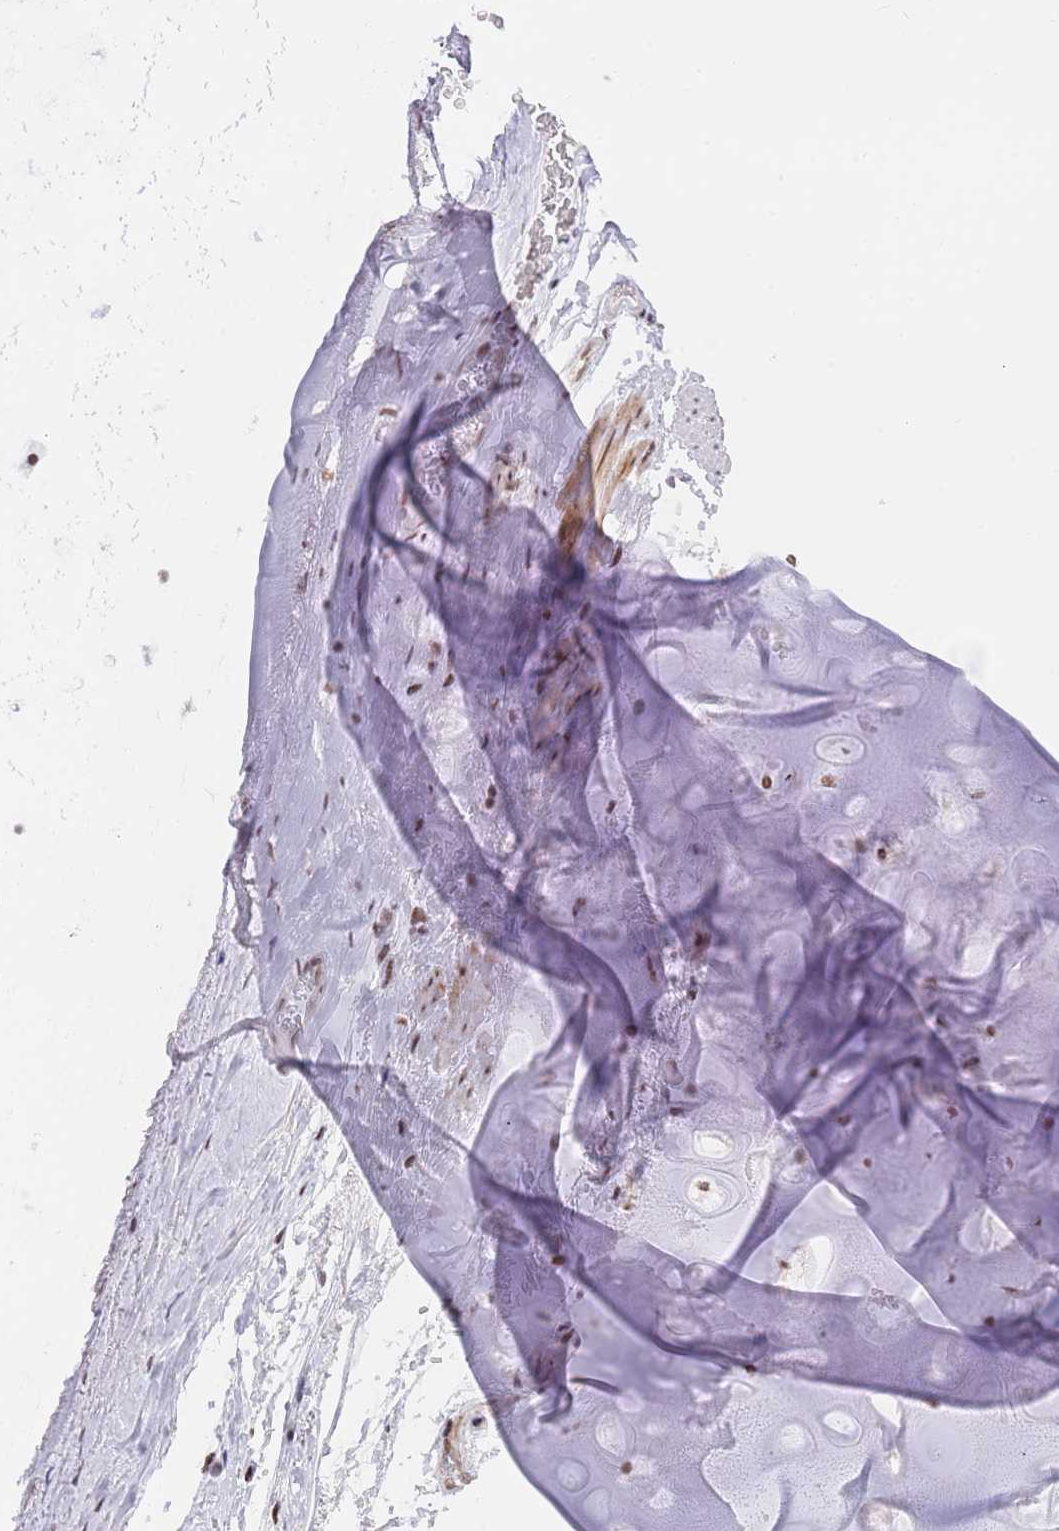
{"staining": {"intensity": "negative", "quantity": "none", "location": "none"}, "tissue": "adipose tissue", "cell_type": "Adipocytes", "image_type": "normal", "snomed": [{"axis": "morphology", "description": "Normal tissue, NOS"}, {"axis": "topography", "description": "Cartilage tissue"}], "caption": "Immunohistochemical staining of normal adipose tissue displays no significant positivity in adipocytes.", "gene": "ZNF382", "patient": {"sex": "male", "age": 66}}